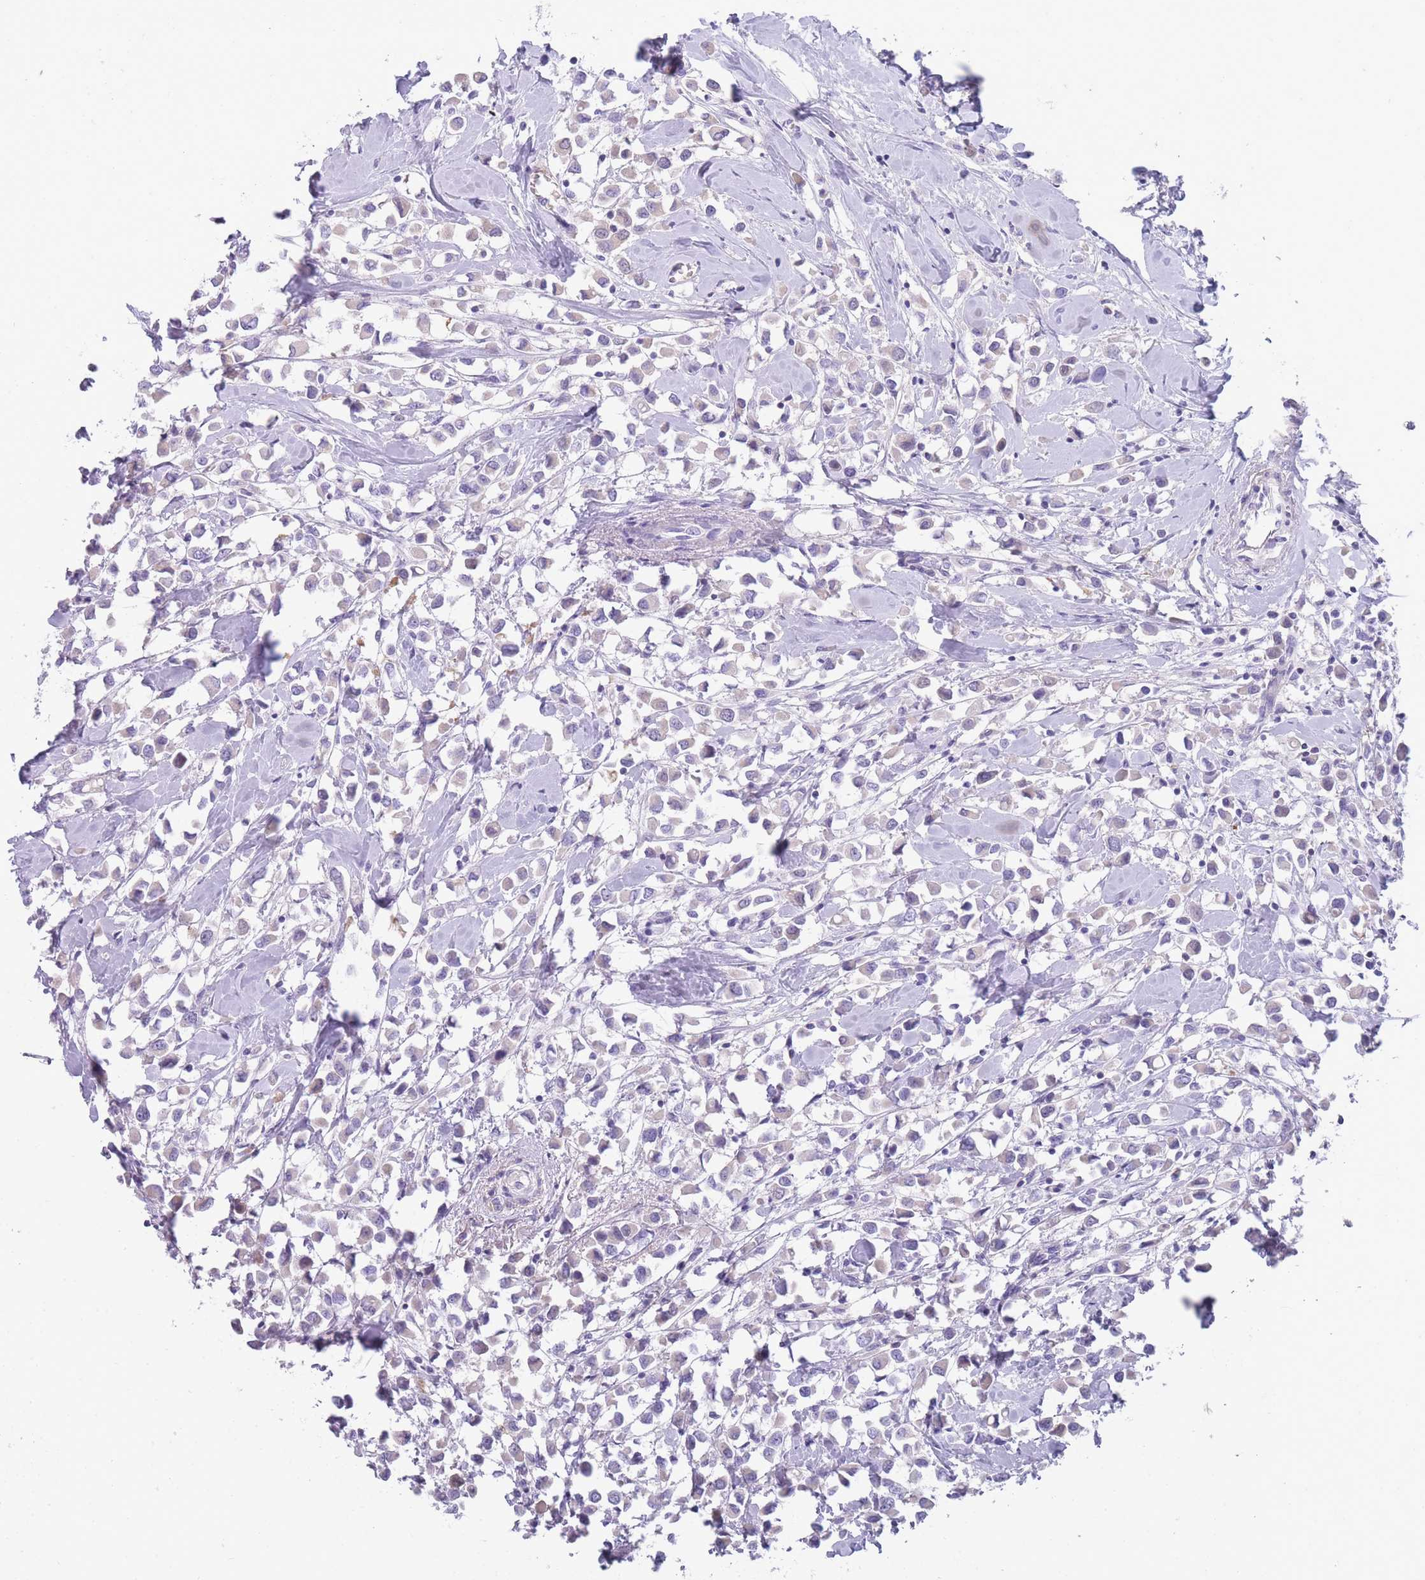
{"staining": {"intensity": "negative", "quantity": "none", "location": "none"}, "tissue": "breast cancer", "cell_type": "Tumor cells", "image_type": "cancer", "snomed": [{"axis": "morphology", "description": "Duct carcinoma"}, {"axis": "topography", "description": "Breast"}], "caption": "IHC image of breast cancer stained for a protein (brown), which displays no expression in tumor cells.", "gene": "CR1L", "patient": {"sex": "female", "age": 61}}